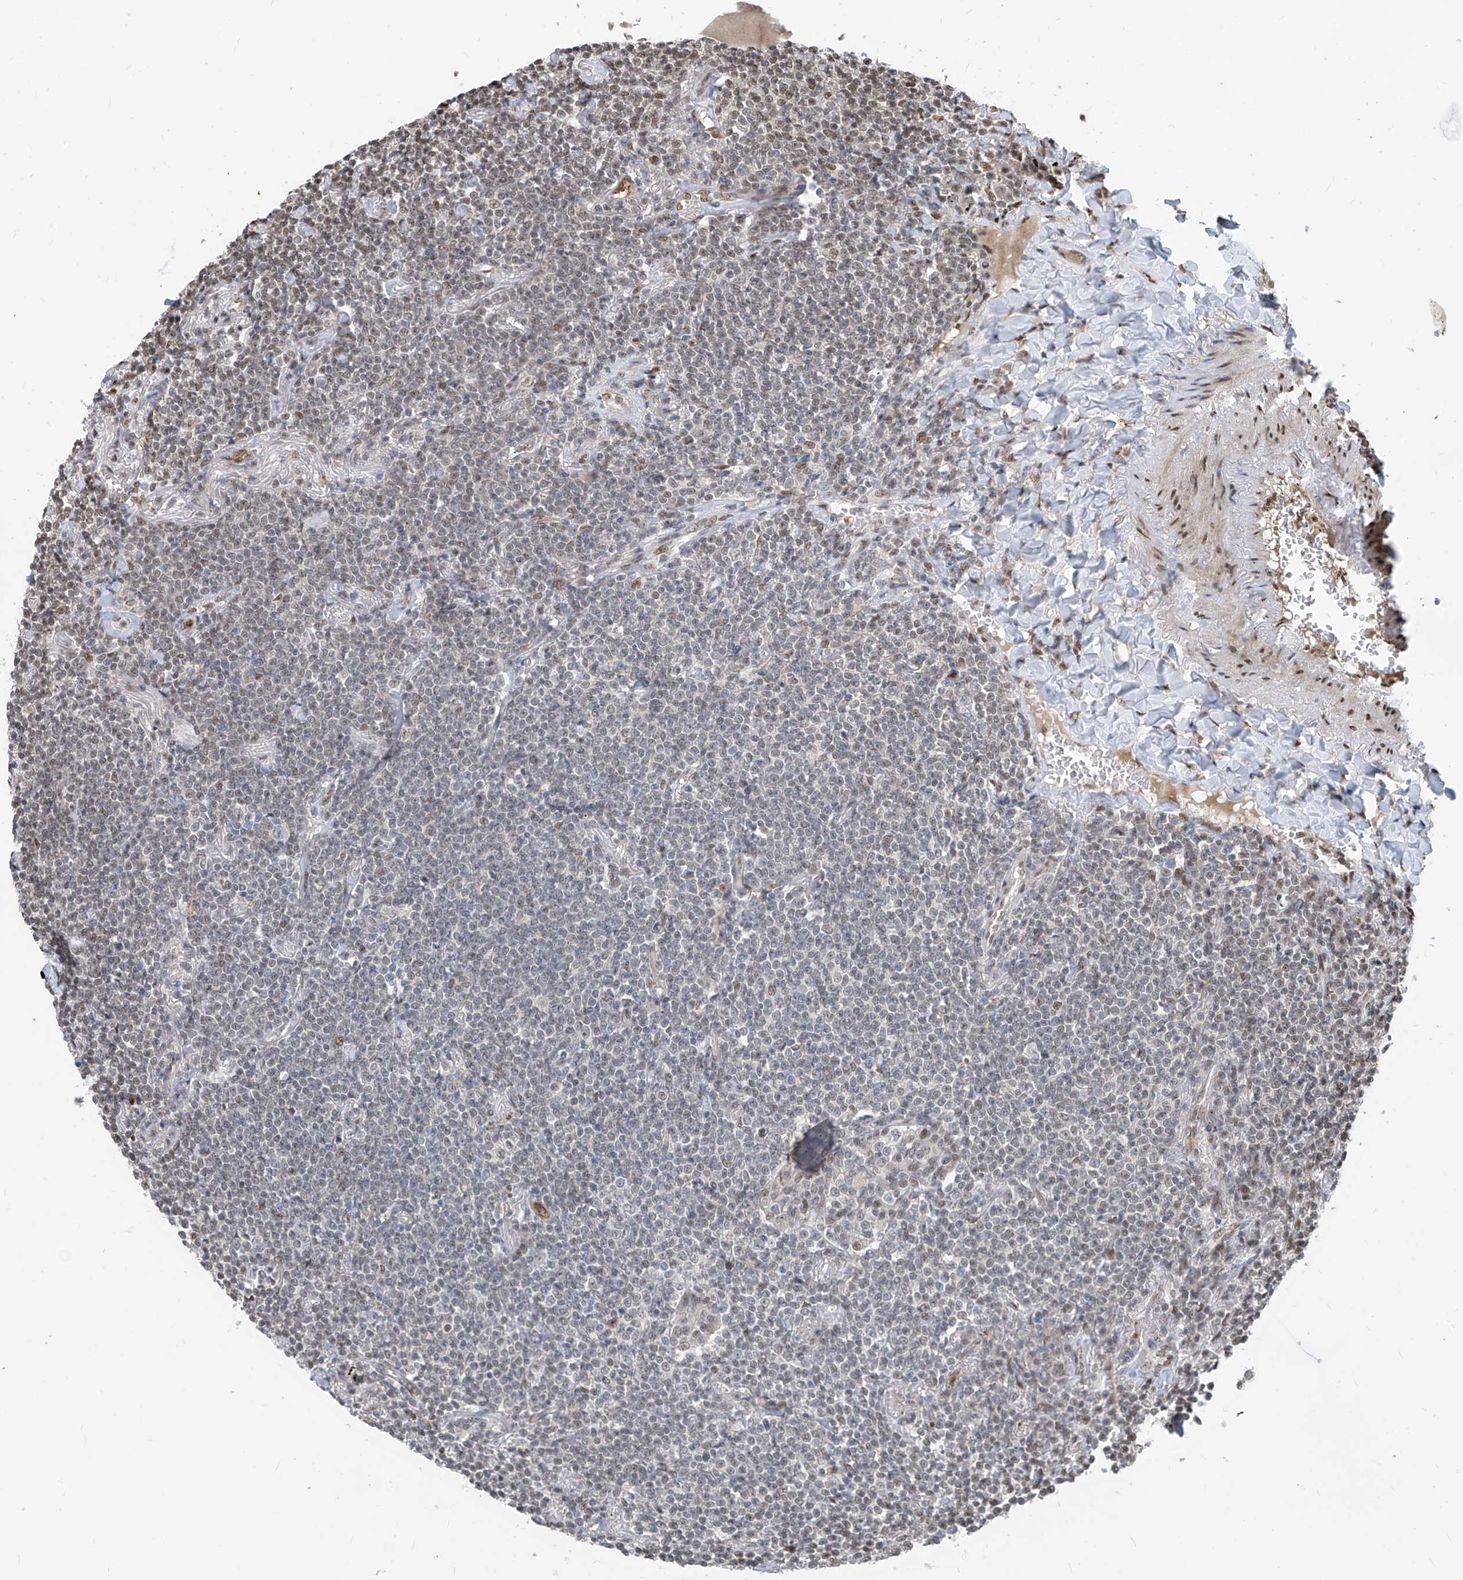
{"staining": {"intensity": "negative", "quantity": "none", "location": "none"}, "tissue": "lymphoma", "cell_type": "Tumor cells", "image_type": "cancer", "snomed": [{"axis": "morphology", "description": "Malignant lymphoma, non-Hodgkin's type, Low grade"}, {"axis": "topography", "description": "Lung"}], "caption": "Low-grade malignant lymphoma, non-Hodgkin's type was stained to show a protein in brown. There is no significant expression in tumor cells. Nuclei are stained in blue.", "gene": "RBP7", "patient": {"sex": "female", "age": 71}}